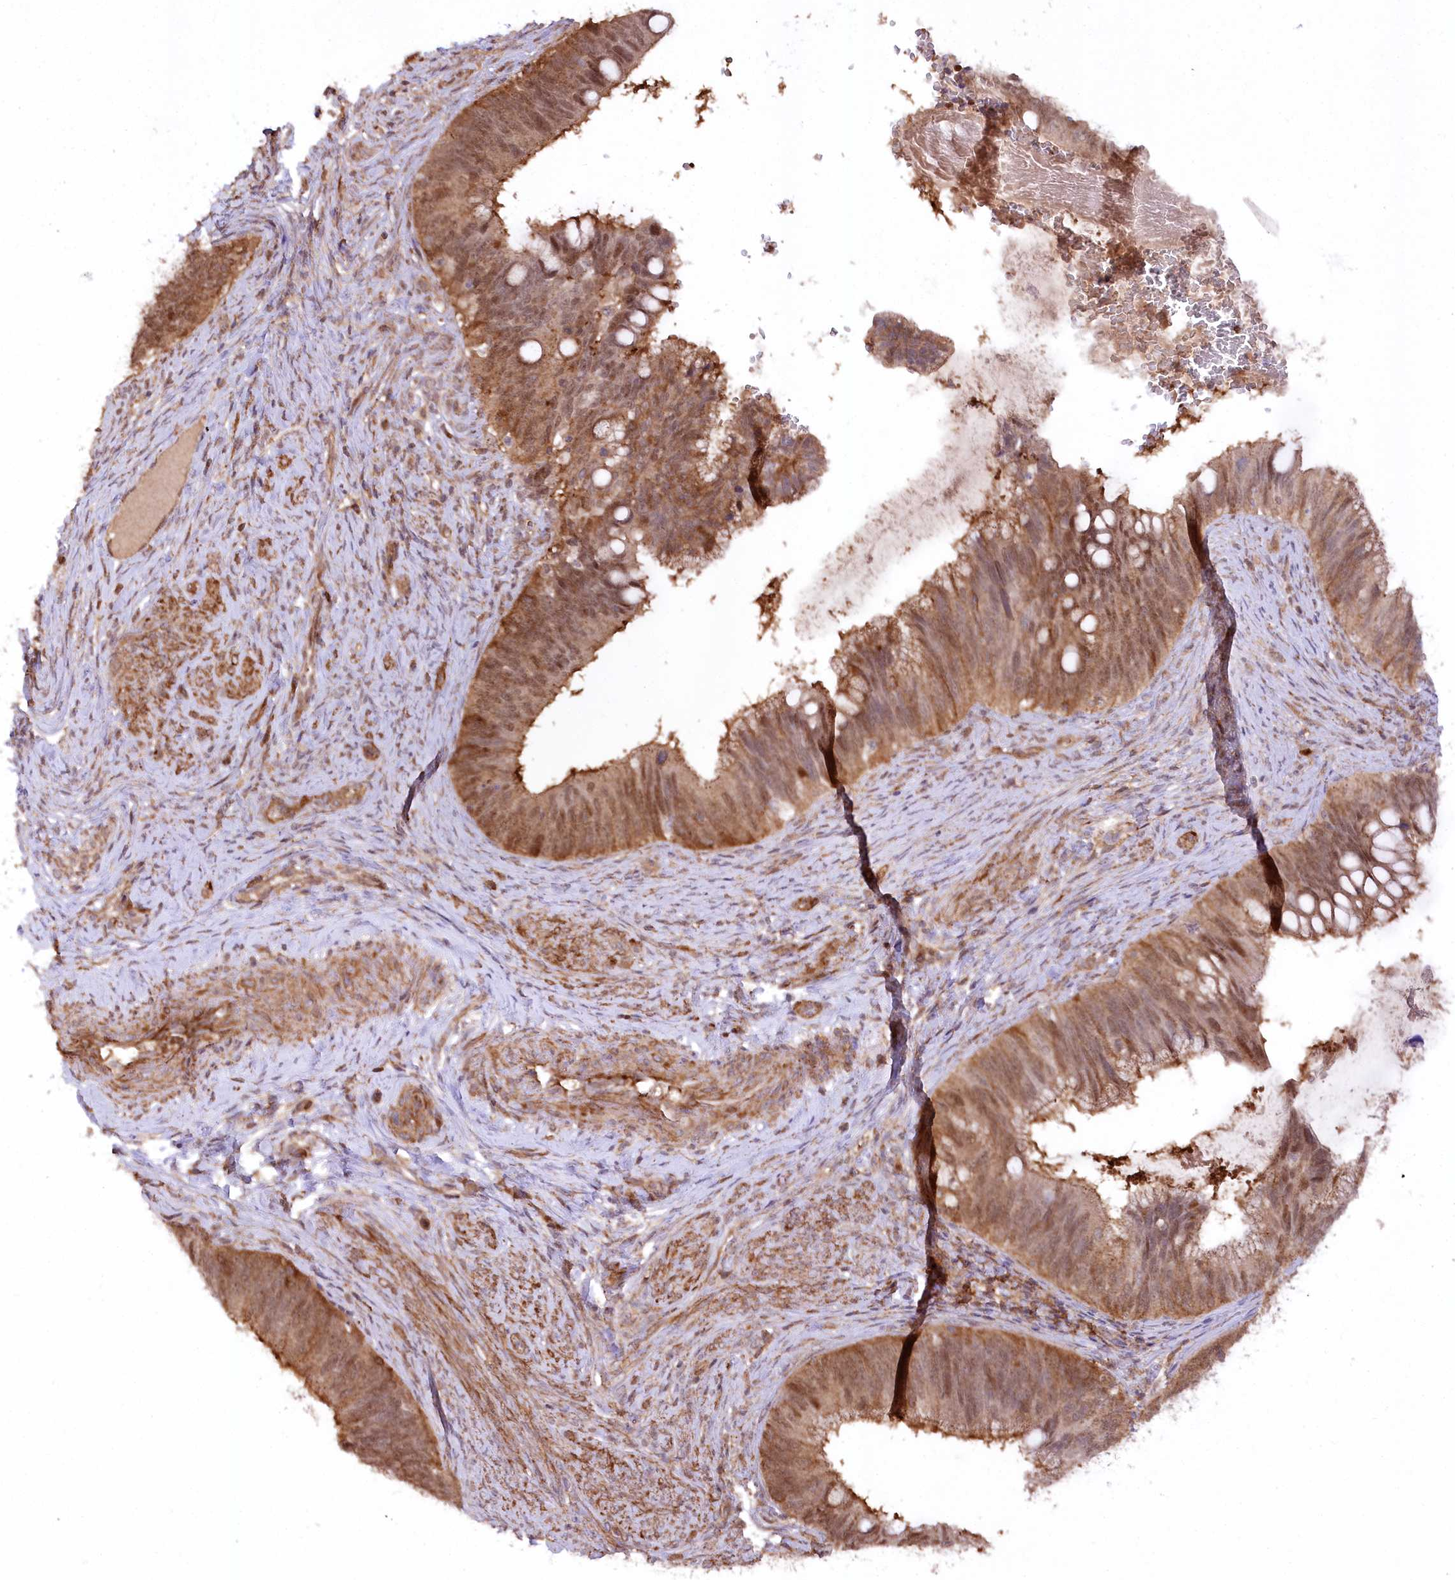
{"staining": {"intensity": "moderate", "quantity": ">75%", "location": "cytoplasmic/membranous,nuclear"}, "tissue": "cervical cancer", "cell_type": "Tumor cells", "image_type": "cancer", "snomed": [{"axis": "morphology", "description": "Adenocarcinoma, NOS"}, {"axis": "topography", "description": "Cervix"}], "caption": "The image shows immunohistochemical staining of cervical cancer (adenocarcinoma). There is moderate cytoplasmic/membranous and nuclear staining is identified in about >75% of tumor cells.", "gene": "CCDC91", "patient": {"sex": "female", "age": 42}}